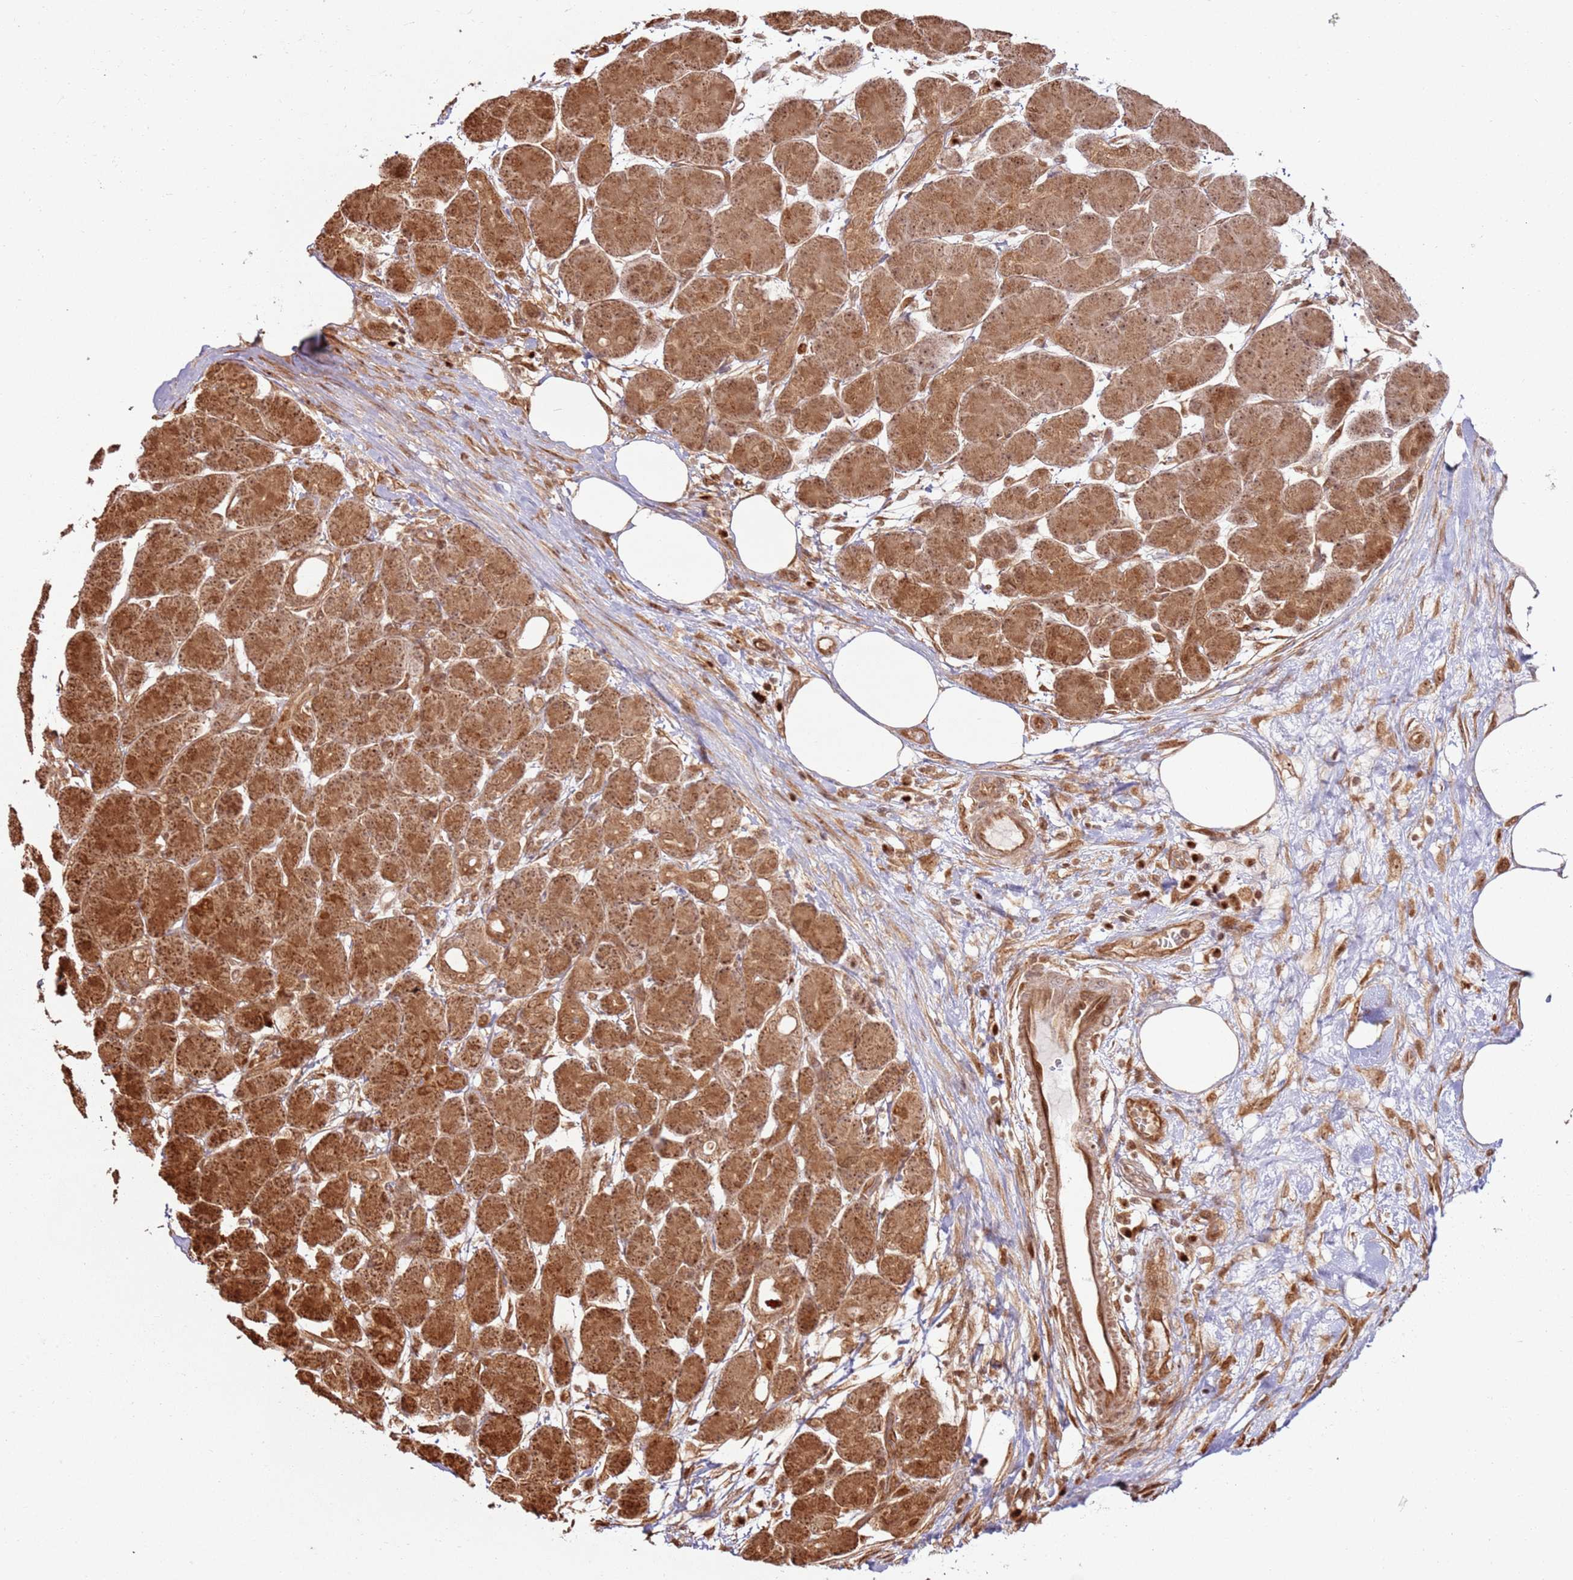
{"staining": {"intensity": "strong", "quantity": ">75%", "location": "cytoplasmic/membranous"}, "tissue": "pancreas", "cell_type": "Exocrine glandular cells", "image_type": "normal", "snomed": [{"axis": "morphology", "description": "Normal tissue, NOS"}, {"axis": "topography", "description": "Pancreas"}], "caption": "Protein analysis of unremarkable pancreas displays strong cytoplasmic/membranous staining in about >75% of exocrine glandular cells.", "gene": "TBC1D13", "patient": {"sex": "male", "age": 63}}